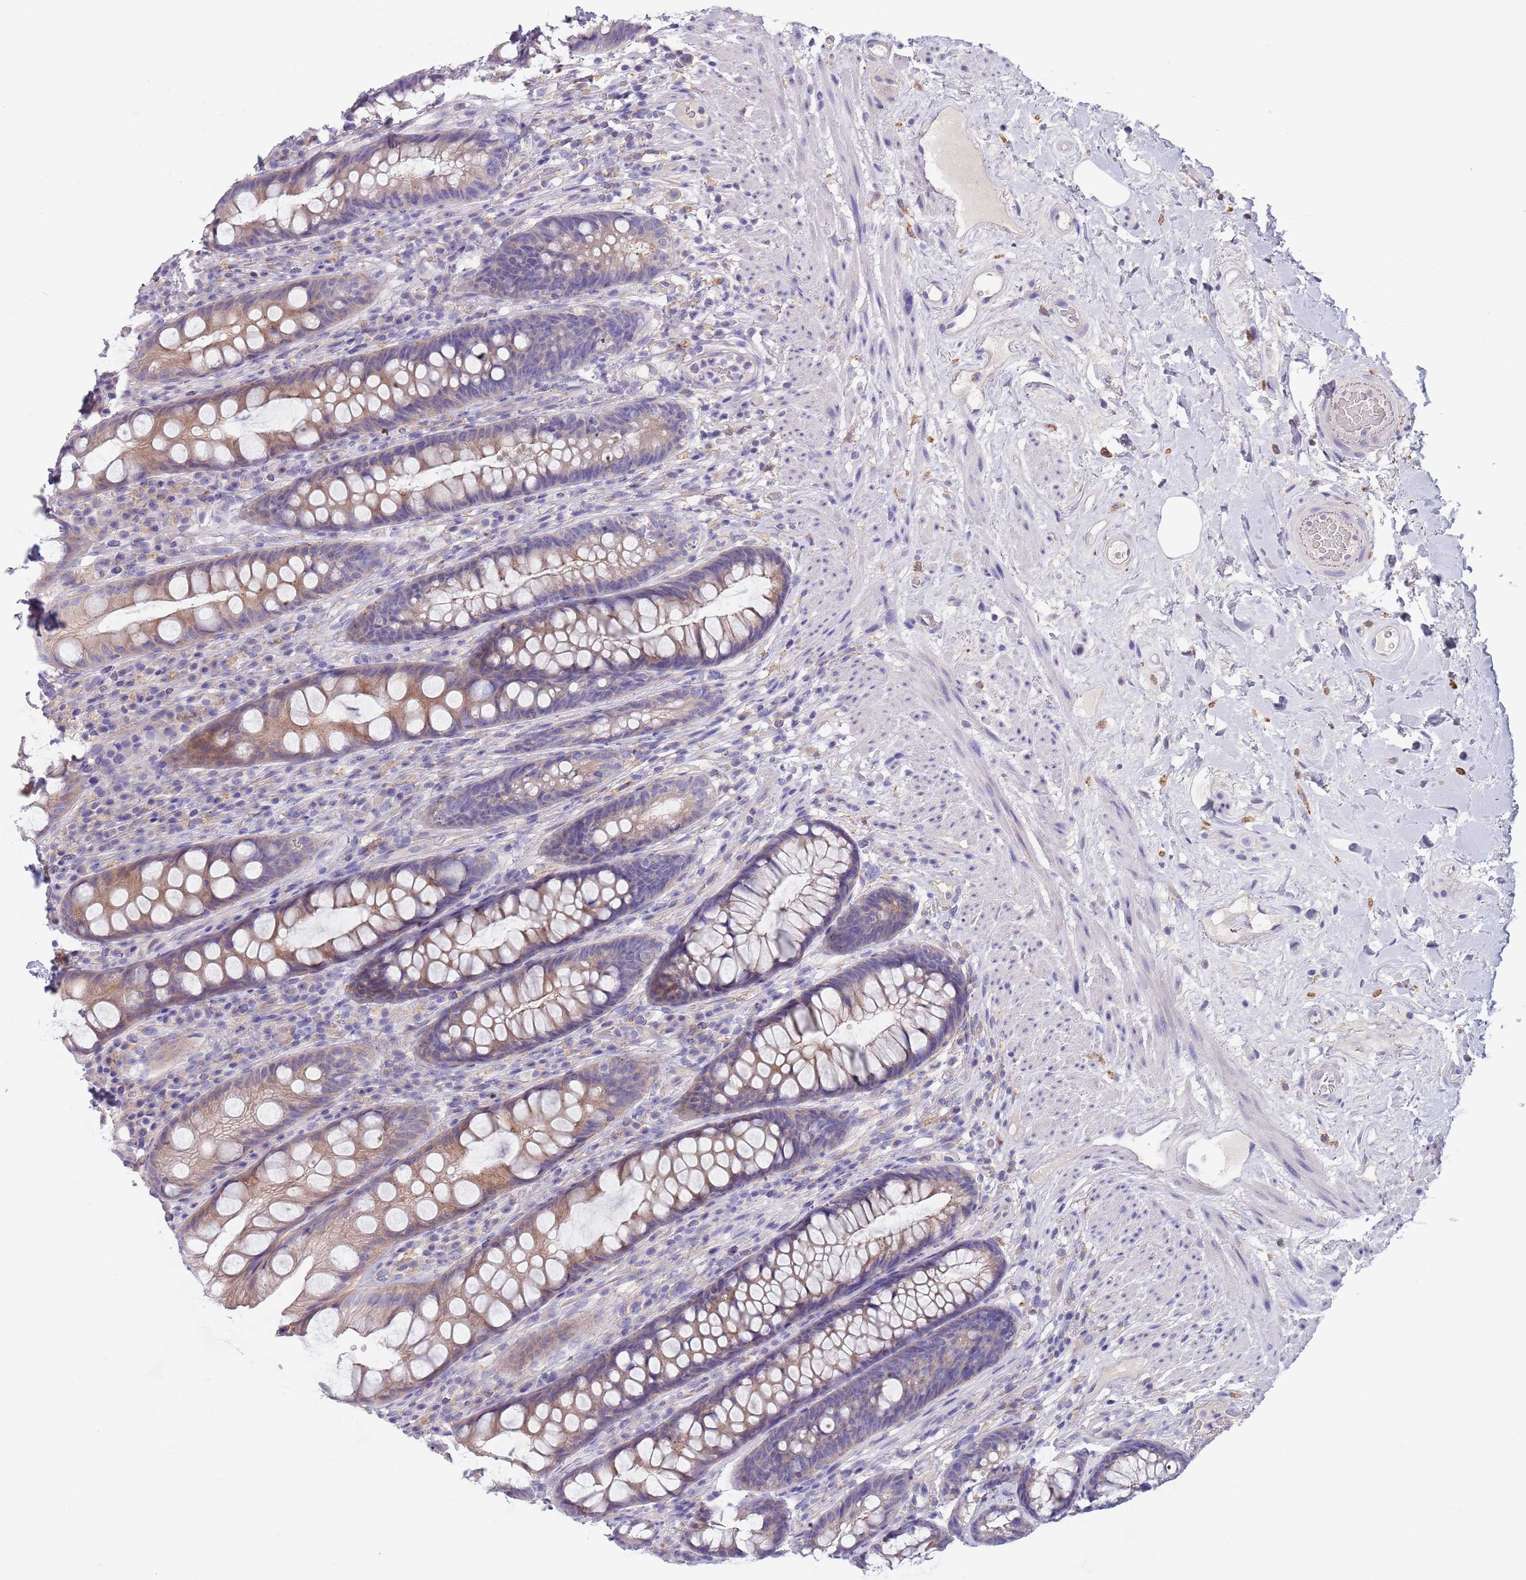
{"staining": {"intensity": "moderate", "quantity": ">75%", "location": "cytoplasmic/membranous"}, "tissue": "rectum", "cell_type": "Glandular cells", "image_type": "normal", "snomed": [{"axis": "morphology", "description": "Normal tissue, NOS"}, {"axis": "topography", "description": "Rectum"}], "caption": "An image of rectum stained for a protein displays moderate cytoplasmic/membranous brown staining in glandular cells. (Stains: DAB in brown, nuclei in blue, Microscopy: brightfield microscopy at high magnification).", "gene": "MAN1C1", "patient": {"sex": "male", "age": 74}}